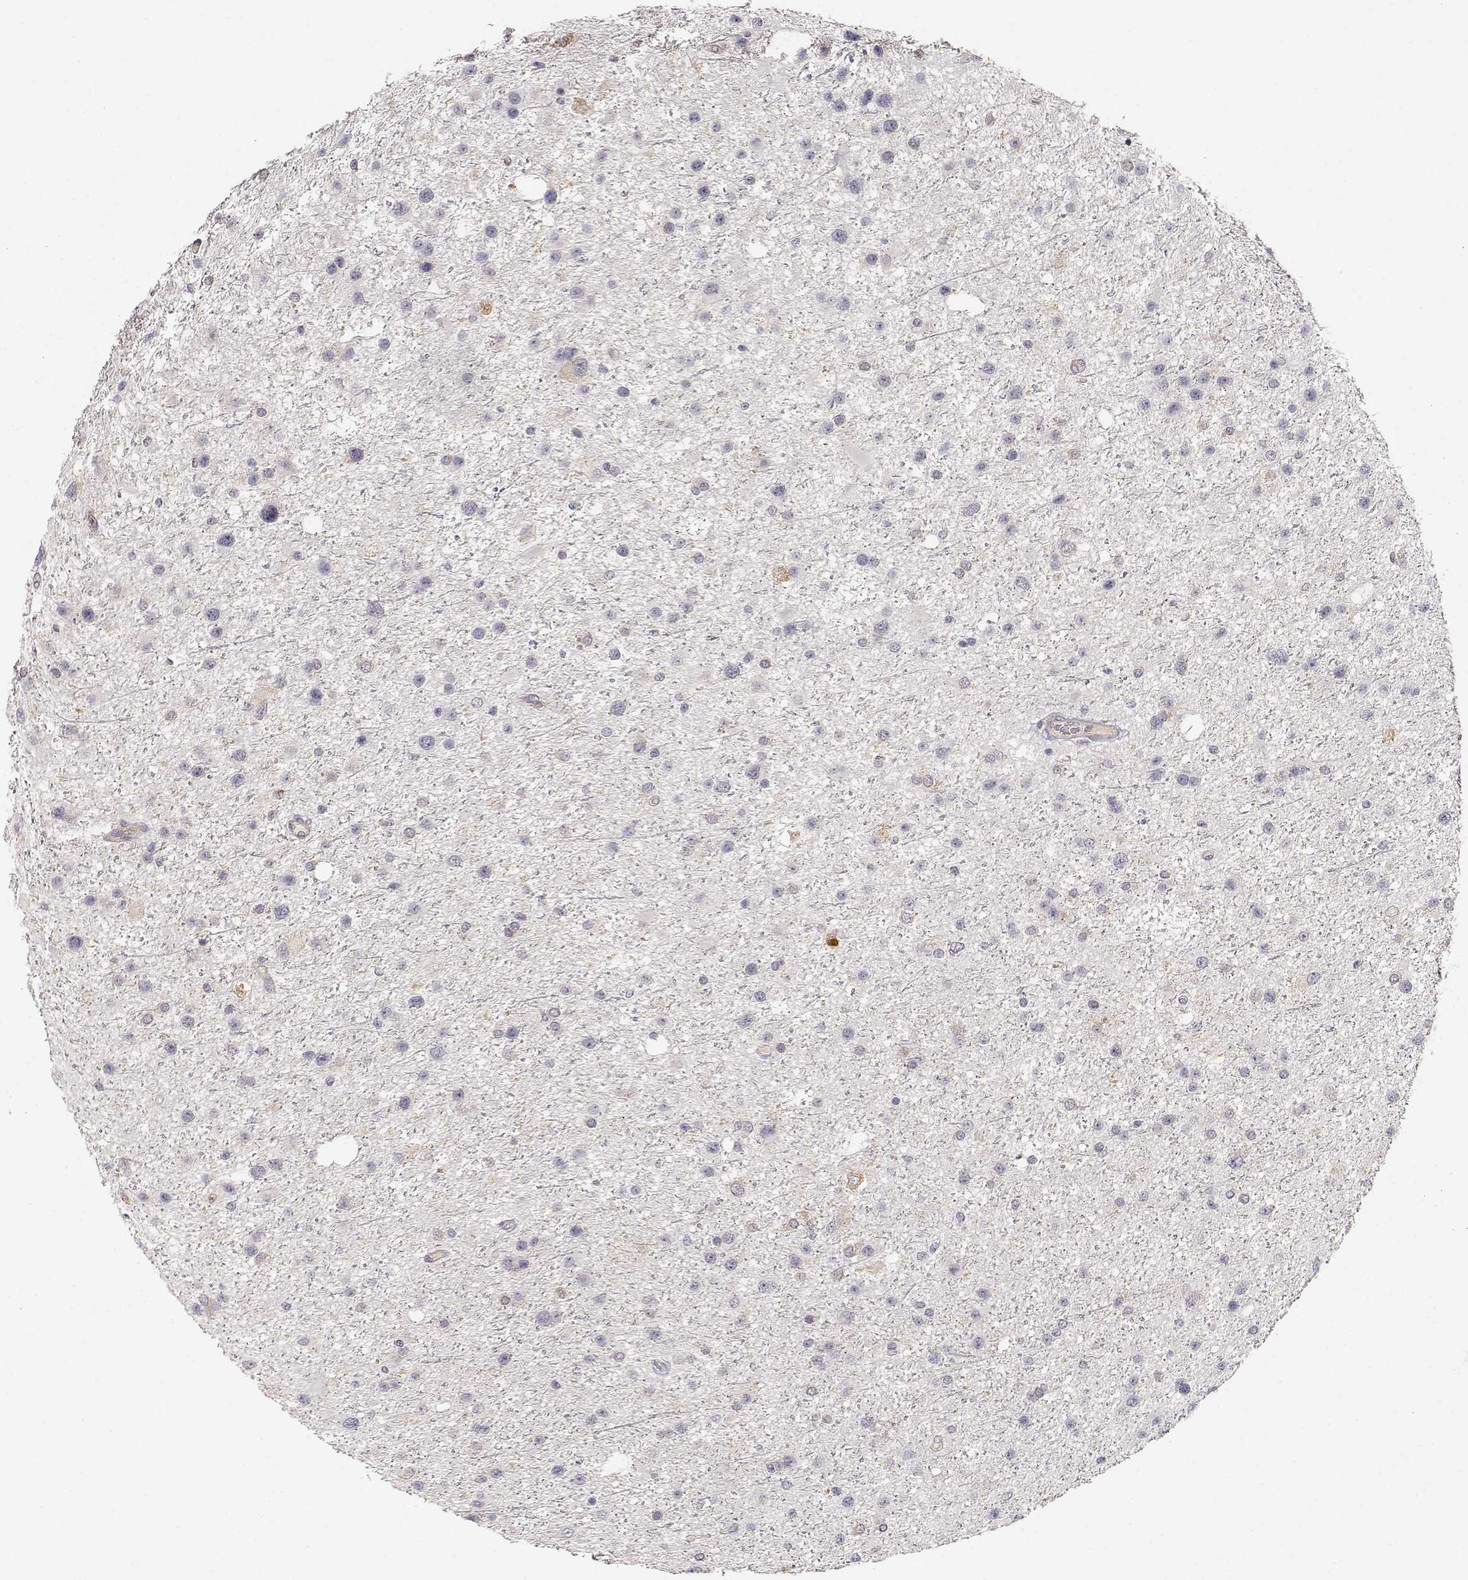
{"staining": {"intensity": "negative", "quantity": "none", "location": "none"}, "tissue": "glioma", "cell_type": "Tumor cells", "image_type": "cancer", "snomed": [{"axis": "morphology", "description": "Glioma, malignant, Low grade"}, {"axis": "topography", "description": "Brain"}], "caption": "IHC of human glioma exhibits no expression in tumor cells.", "gene": "EAF2", "patient": {"sex": "female", "age": 32}}